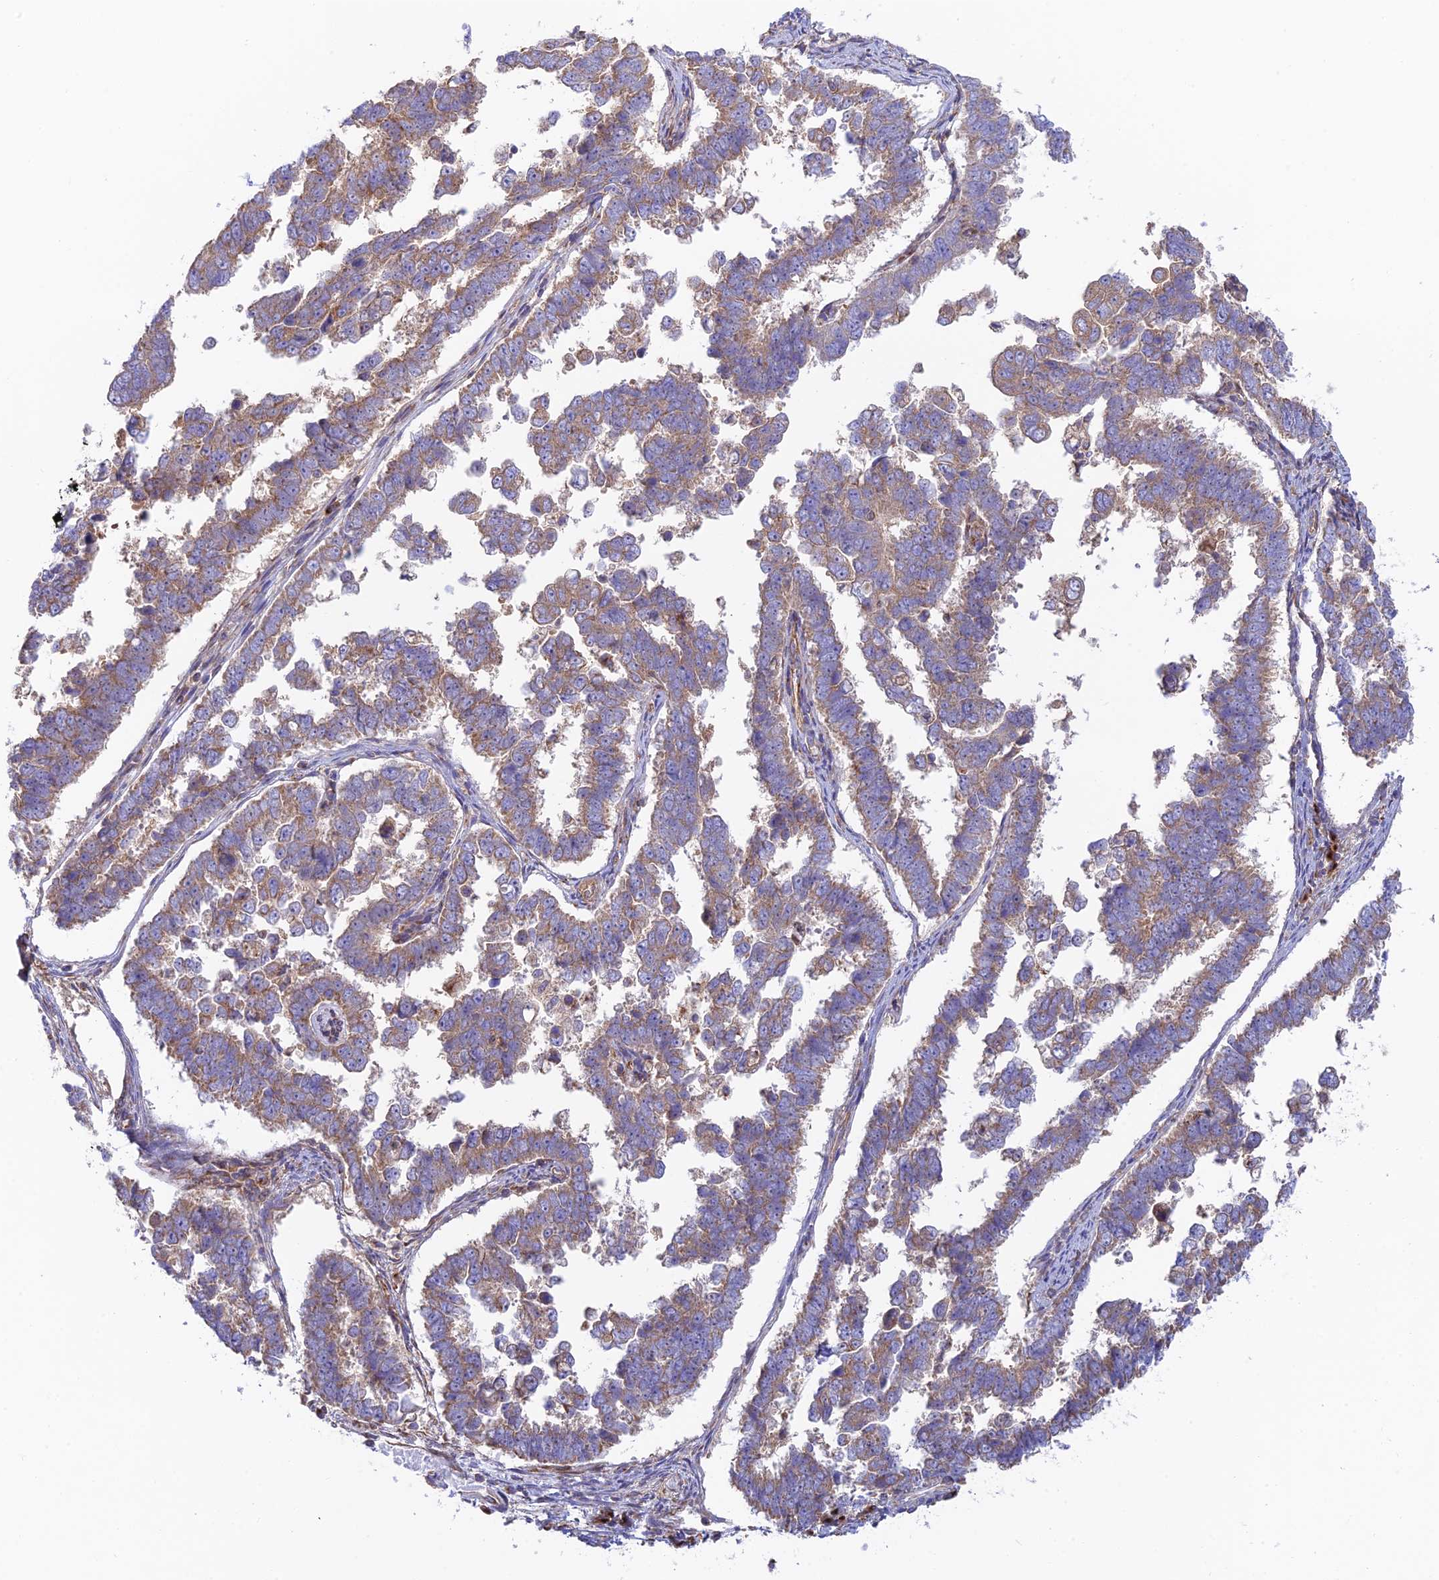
{"staining": {"intensity": "moderate", "quantity": ">75%", "location": "cytoplasmic/membranous"}, "tissue": "endometrial cancer", "cell_type": "Tumor cells", "image_type": "cancer", "snomed": [{"axis": "morphology", "description": "Adenocarcinoma, NOS"}, {"axis": "topography", "description": "Endometrium"}], "caption": "Protein analysis of endometrial cancer tissue exhibits moderate cytoplasmic/membranous positivity in approximately >75% of tumor cells. Immunohistochemistry stains the protein in brown and the nuclei are stained blue.", "gene": "GOLGA3", "patient": {"sex": "female", "age": 75}}